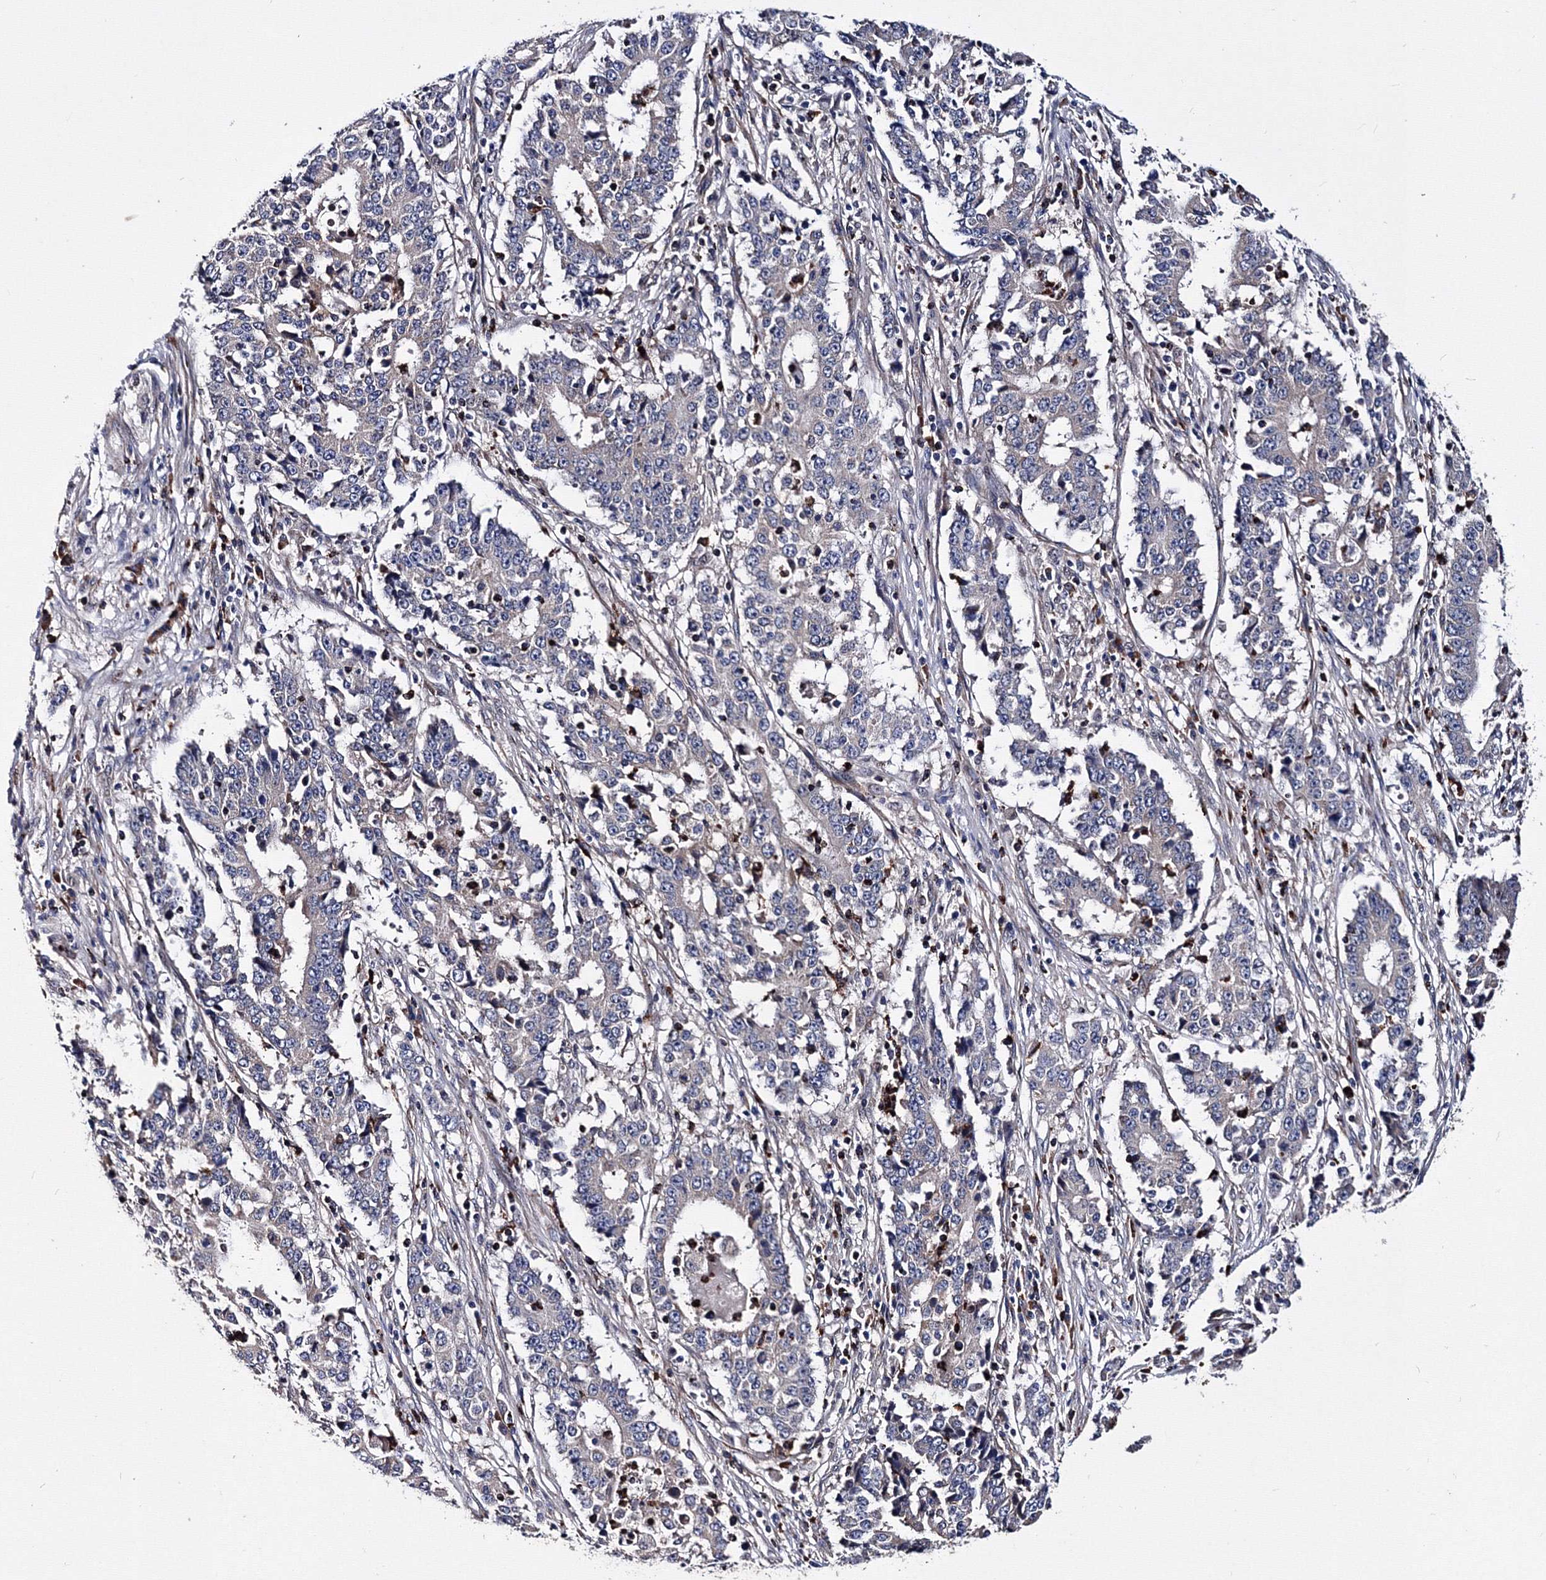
{"staining": {"intensity": "negative", "quantity": "none", "location": "none"}, "tissue": "stomach cancer", "cell_type": "Tumor cells", "image_type": "cancer", "snomed": [{"axis": "morphology", "description": "Adenocarcinoma, NOS"}, {"axis": "topography", "description": "Stomach"}], "caption": "There is no significant expression in tumor cells of stomach adenocarcinoma.", "gene": "PHYKPL", "patient": {"sex": "male", "age": 59}}